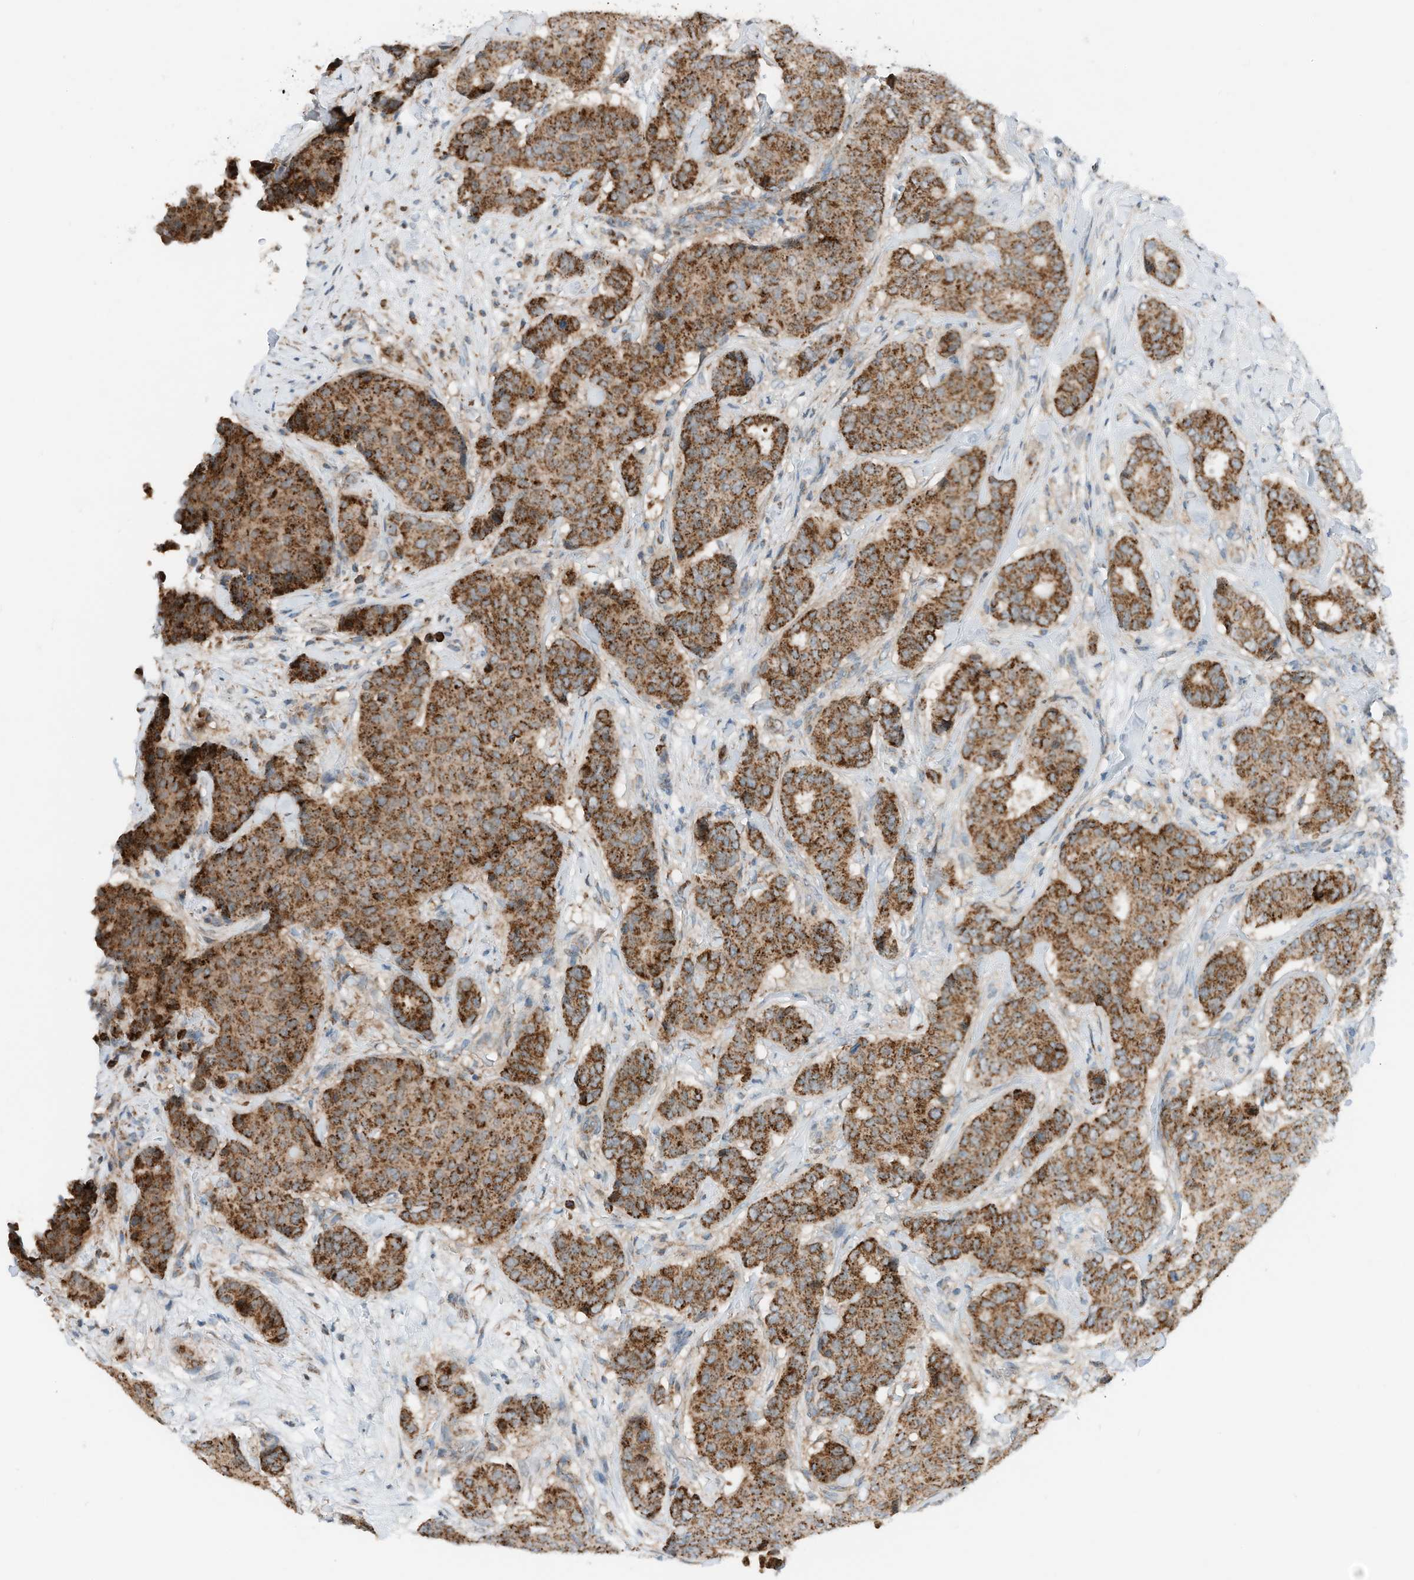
{"staining": {"intensity": "strong", "quantity": ">75%", "location": "cytoplasmic/membranous"}, "tissue": "breast cancer", "cell_type": "Tumor cells", "image_type": "cancer", "snomed": [{"axis": "morphology", "description": "Duct carcinoma"}, {"axis": "topography", "description": "Breast"}], "caption": "Breast infiltrating ductal carcinoma stained with a brown dye demonstrates strong cytoplasmic/membranous positive staining in approximately >75% of tumor cells.", "gene": "RMND1", "patient": {"sex": "female", "age": 75}}